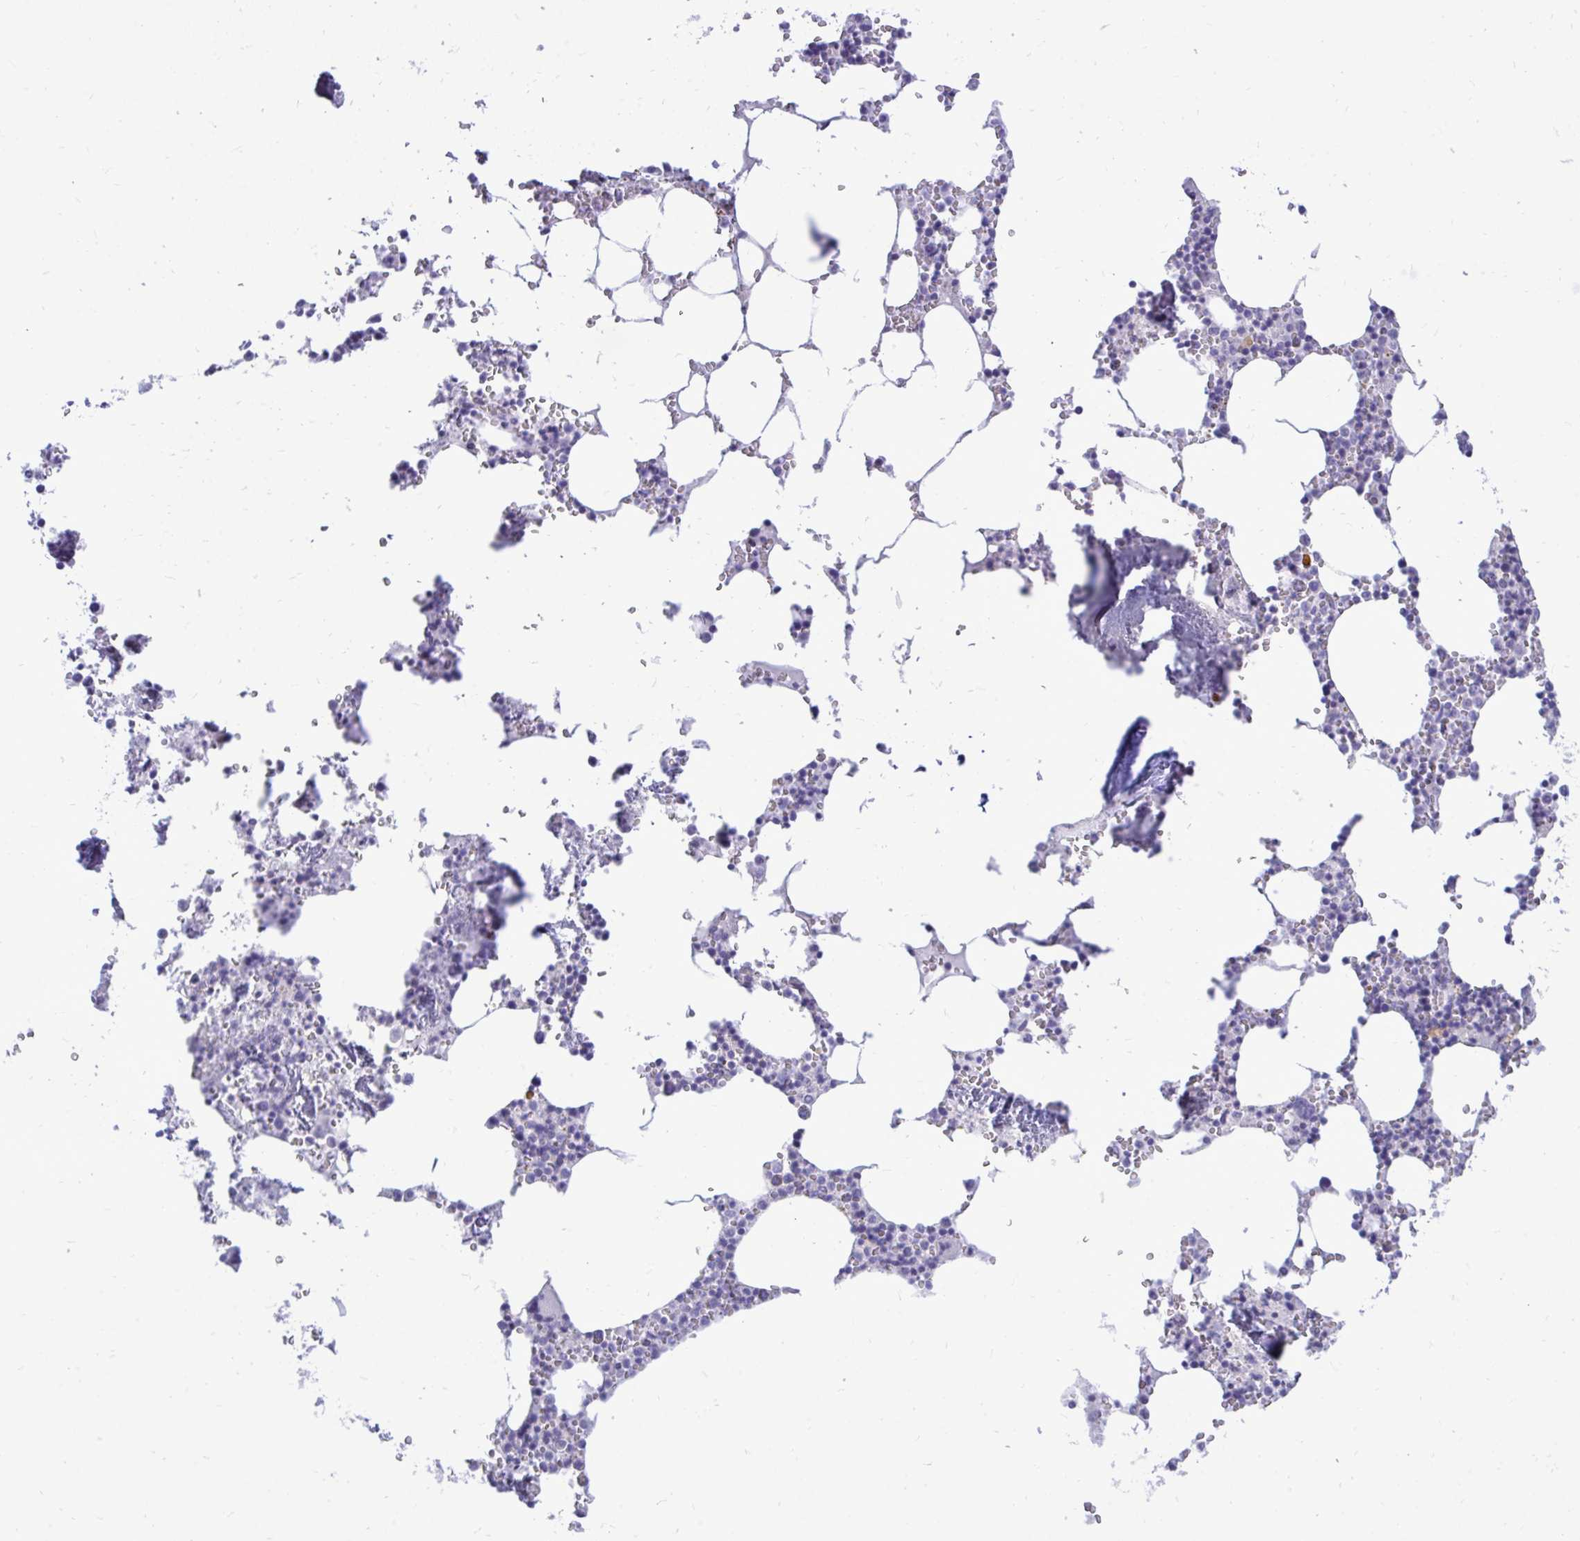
{"staining": {"intensity": "negative", "quantity": "none", "location": "none"}, "tissue": "bone marrow", "cell_type": "Hematopoietic cells", "image_type": "normal", "snomed": [{"axis": "morphology", "description": "Normal tissue, NOS"}, {"axis": "topography", "description": "Bone marrow"}], "caption": "This is an IHC image of unremarkable human bone marrow. There is no staining in hematopoietic cells.", "gene": "GABRA1", "patient": {"sex": "male", "age": 54}}